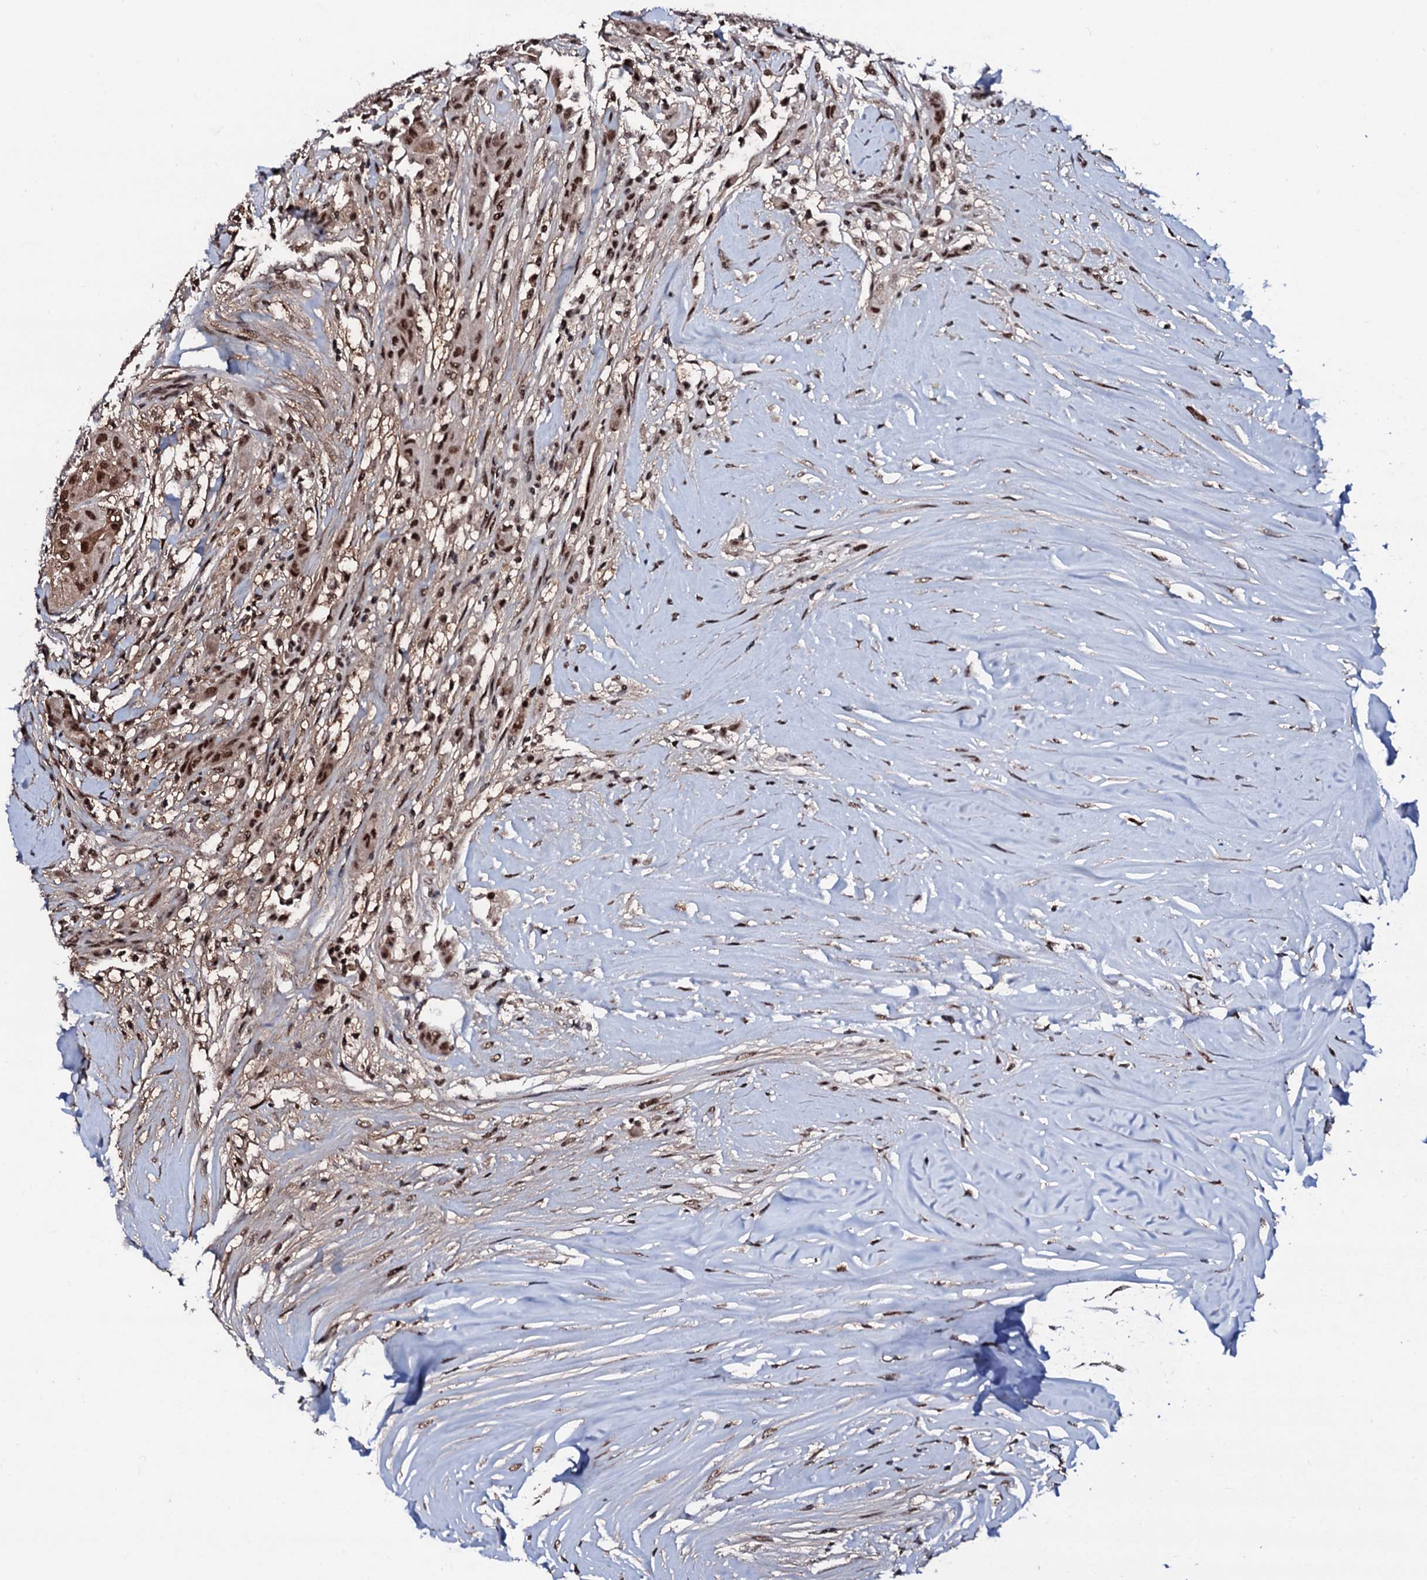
{"staining": {"intensity": "strong", "quantity": ">75%", "location": "nuclear"}, "tissue": "thyroid cancer", "cell_type": "Tumor cells", "image_type": "cancer", "snomed": [{"axis": "morphology", "description": "Papillary adenocarcinoma, NOS"}, {"axis": "topography", "description": "Thyroid gland"}], "caption": "Thyroid cancer stained with a brown dye displays strong nuclear positive expression in approximately >75% of tumor cells.", "gene": "PRPF18", "patient": {"sex": "female", "age": 59}}